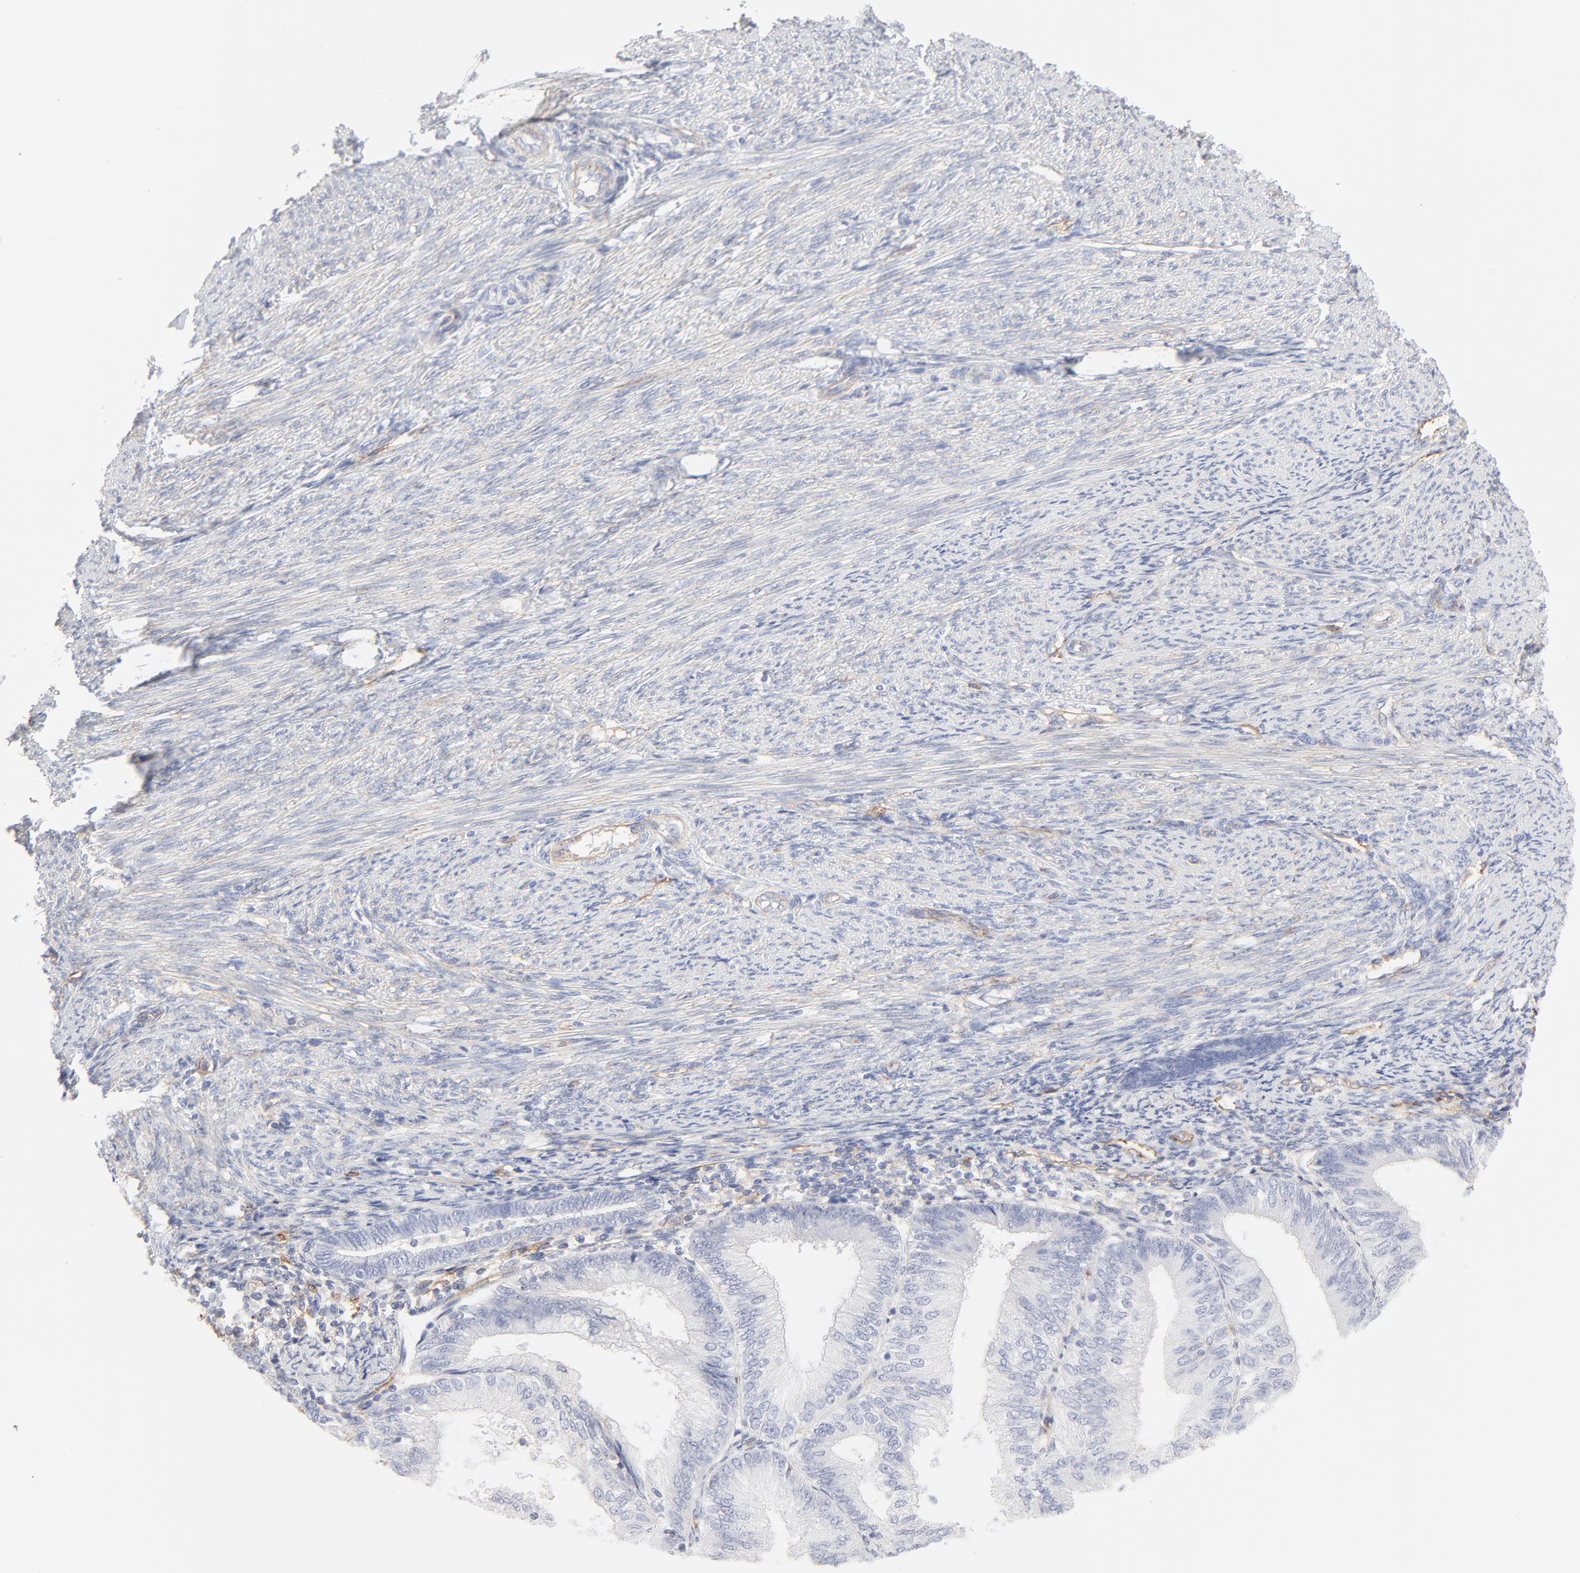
{"staining": {"intensity": "negative", "quantity": "none", "location": "none"}, "tissue": "endometrial cancer", "cell_type": "Tumor cells", "image_type": "cancer", "snomed": [{"axis": "morphology", "description": "Adenocarcinoma, NOS"}, {"axis": "topography", "description": "Endometrium"}], "caption": "Tumor cells show no significant protein staining in adenocarcinoma (endometrial).", "gene": "ITGA5", "patient": {"sex": "female", "age": 55}}